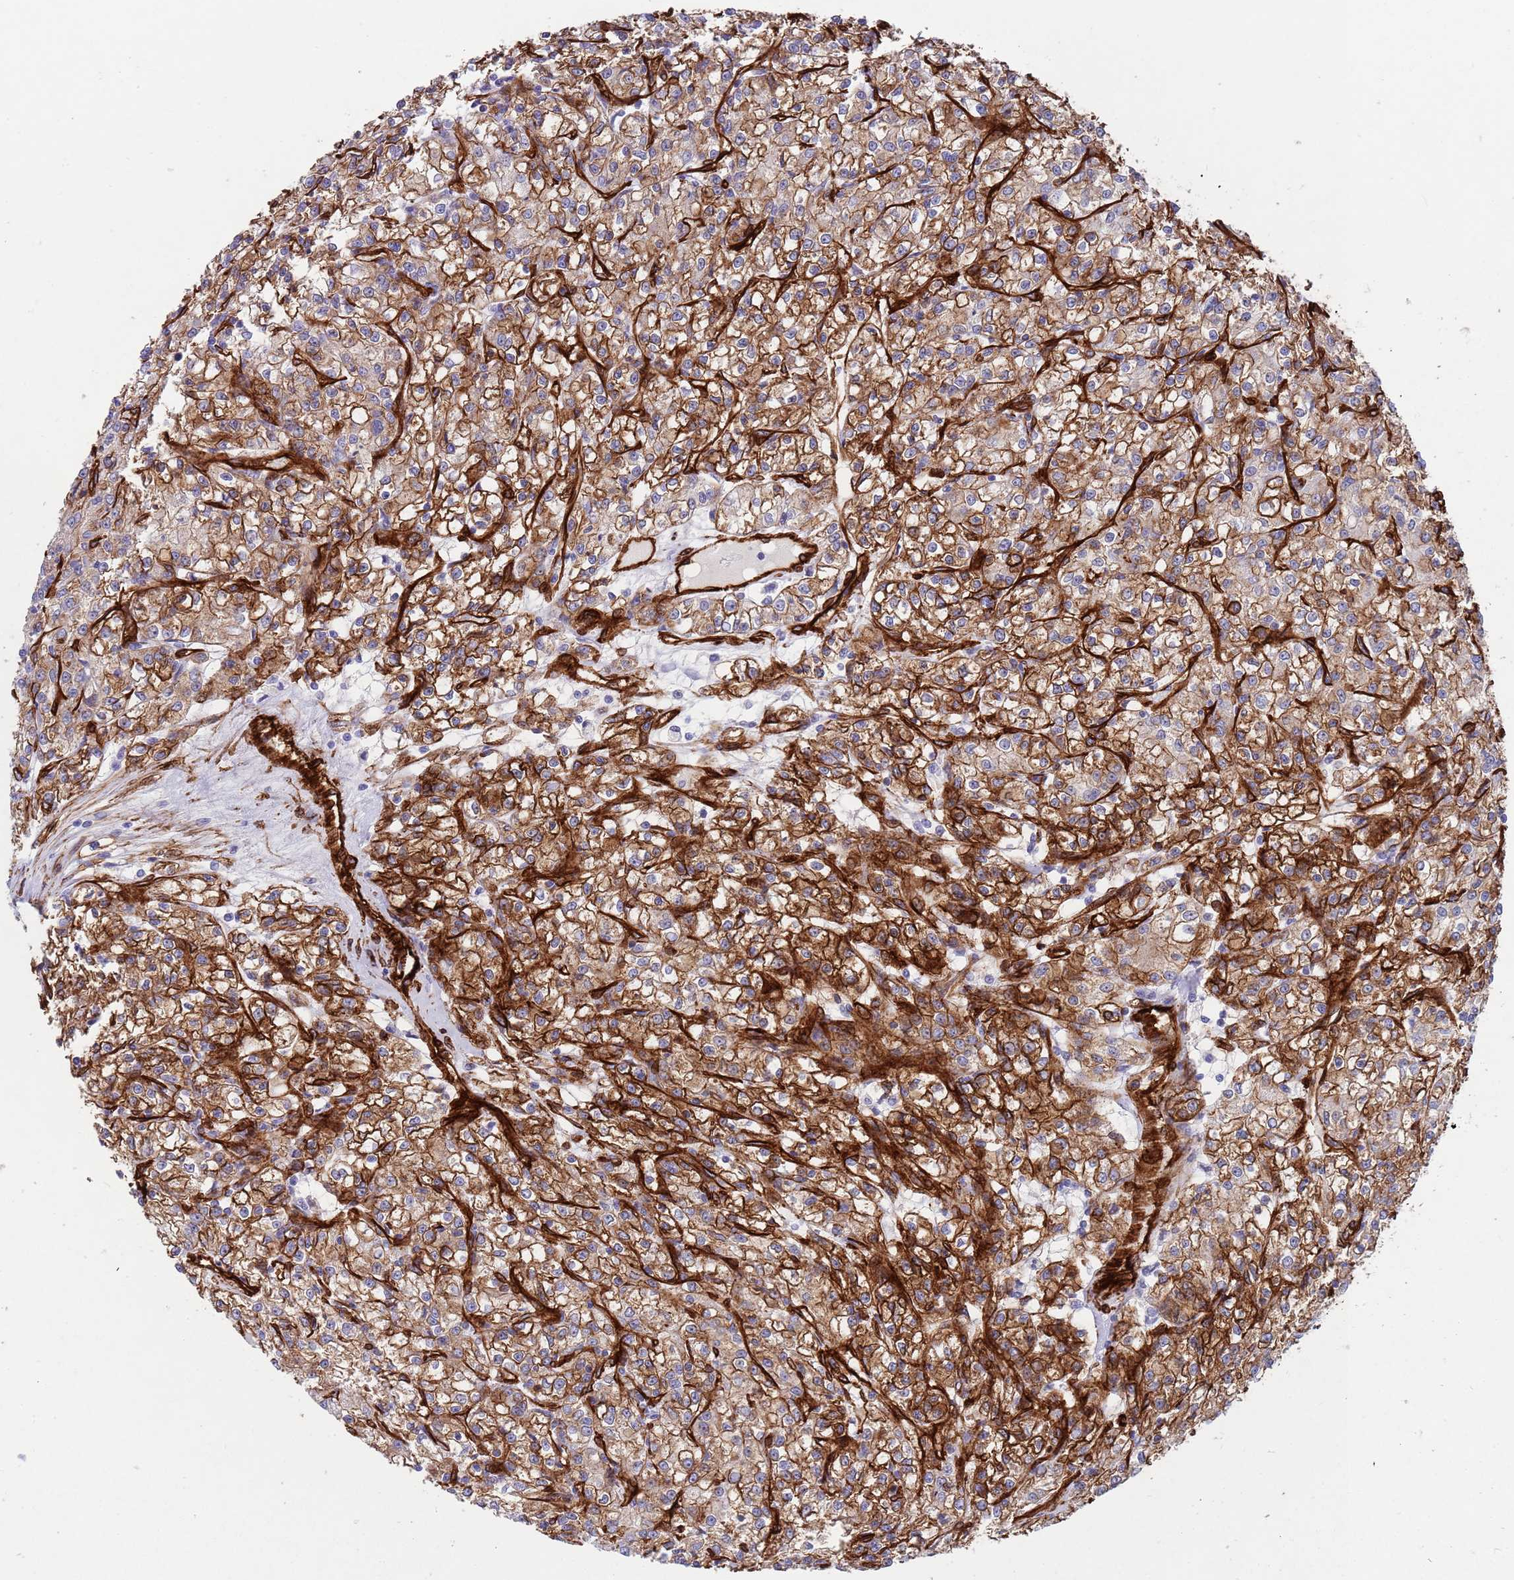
{"staining": {"intensity": "strong", "quantity": ">75%", "location": "cytoplasmic/membranous"}, "tissue": "renal cancer", "cell_type": "Tumor cells", "image_type": "cancer", "snomed": [{"axis": "morphology", "description": "Adenocarcinoma, NOS"}, {"axis": "topography", "description": "Kidney"}], "caption": "DAB immunohistochemical staining of renal adenocarcinoma displays strong cytoplasmic/membranous protein expression in about >75% of tumor cells.", "gene": "CAV2", "patient": {"sex": "female", "age": 59}}